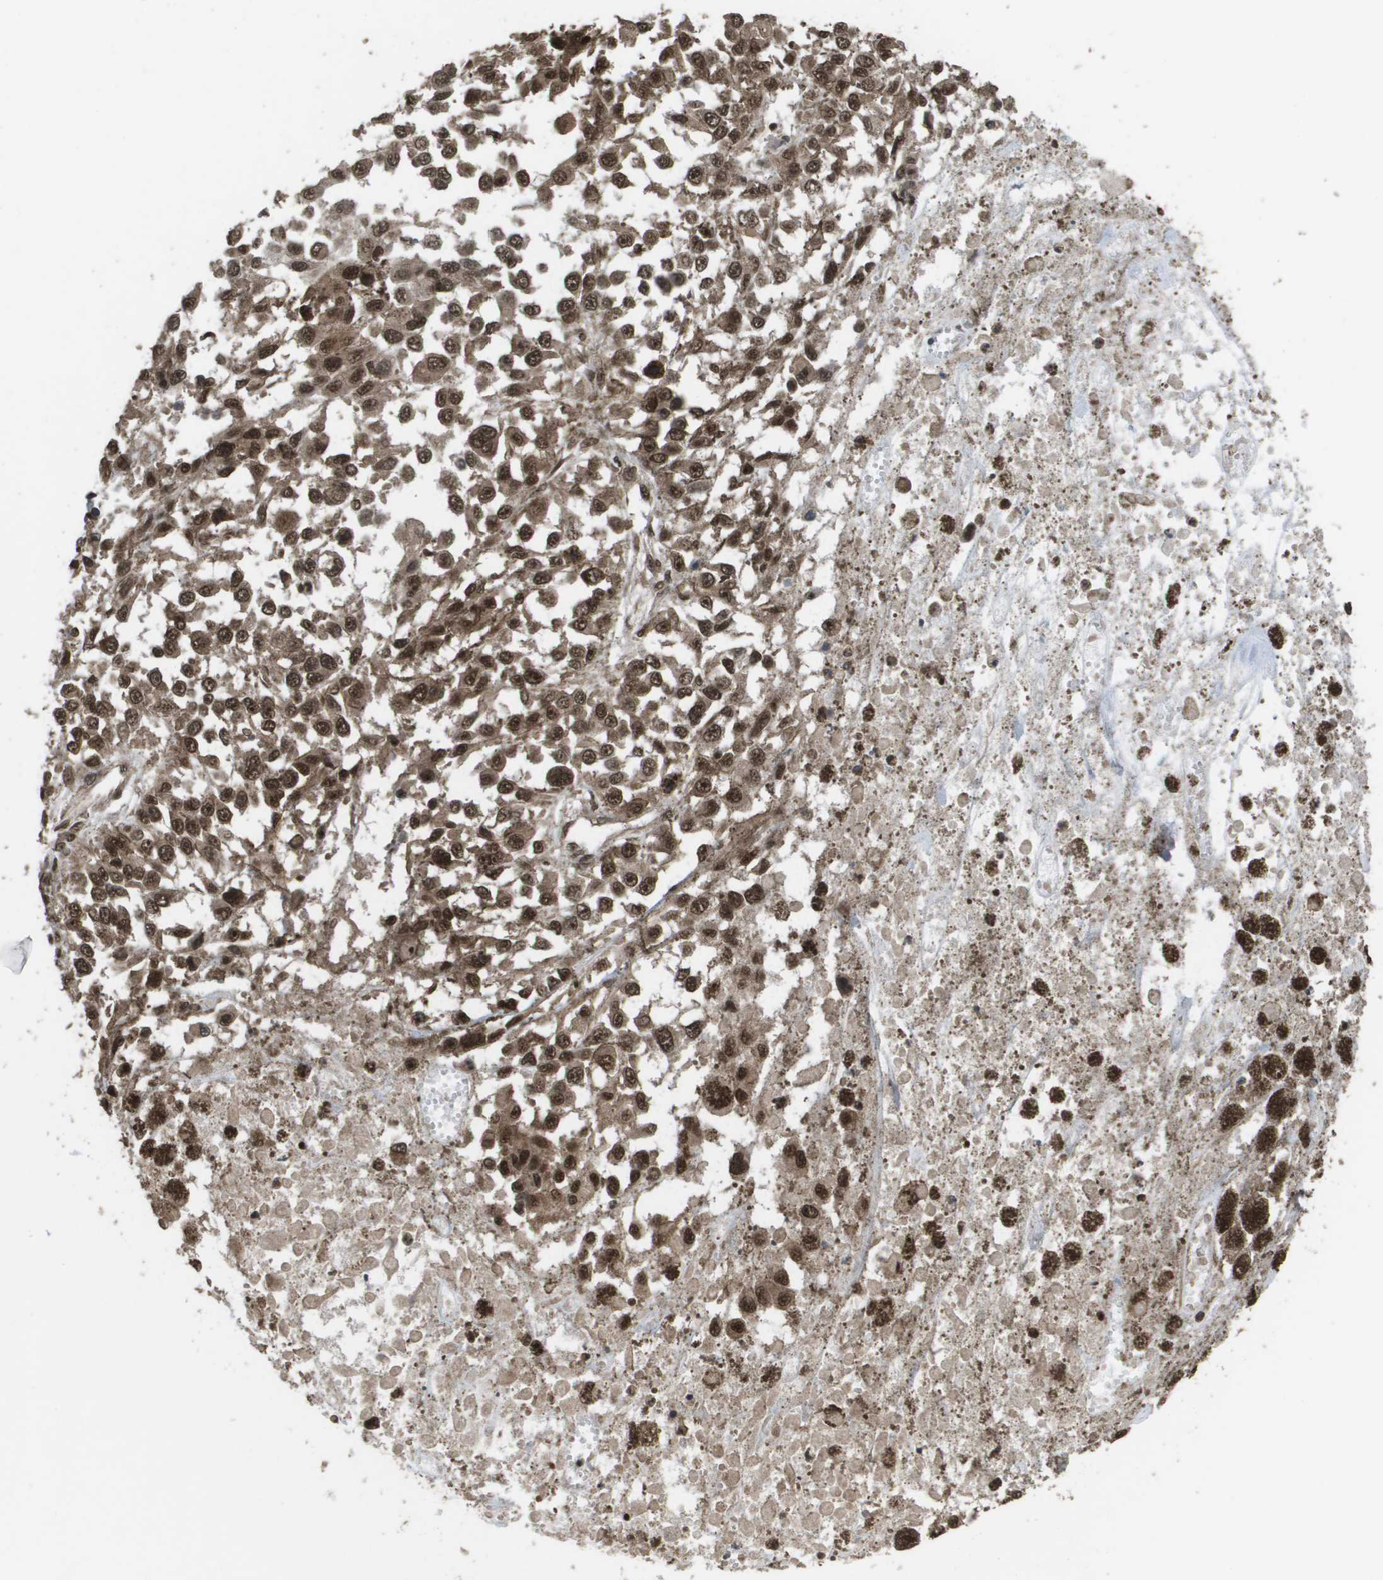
{"staining": {"intensity": "moderate", "quantity": ">75%", "location": "cytoplasmic/membranous,nuclear"}, "tissue": "melanoma", "cell_type": "Tumor cells", "image_type": "cancer", "snomed": [{"axis": "morphology", "description": "Malignant melanoma, Metastatic site"}, {"axis": "topography", "description": "Lymph node"}], "caption": "Human malignant melanoma (metastatic site) stained with a protein marker shows moderate staining in tumor cells.", "gene": "AXIN2", "patient": {"sex": "male", "age": 59}}